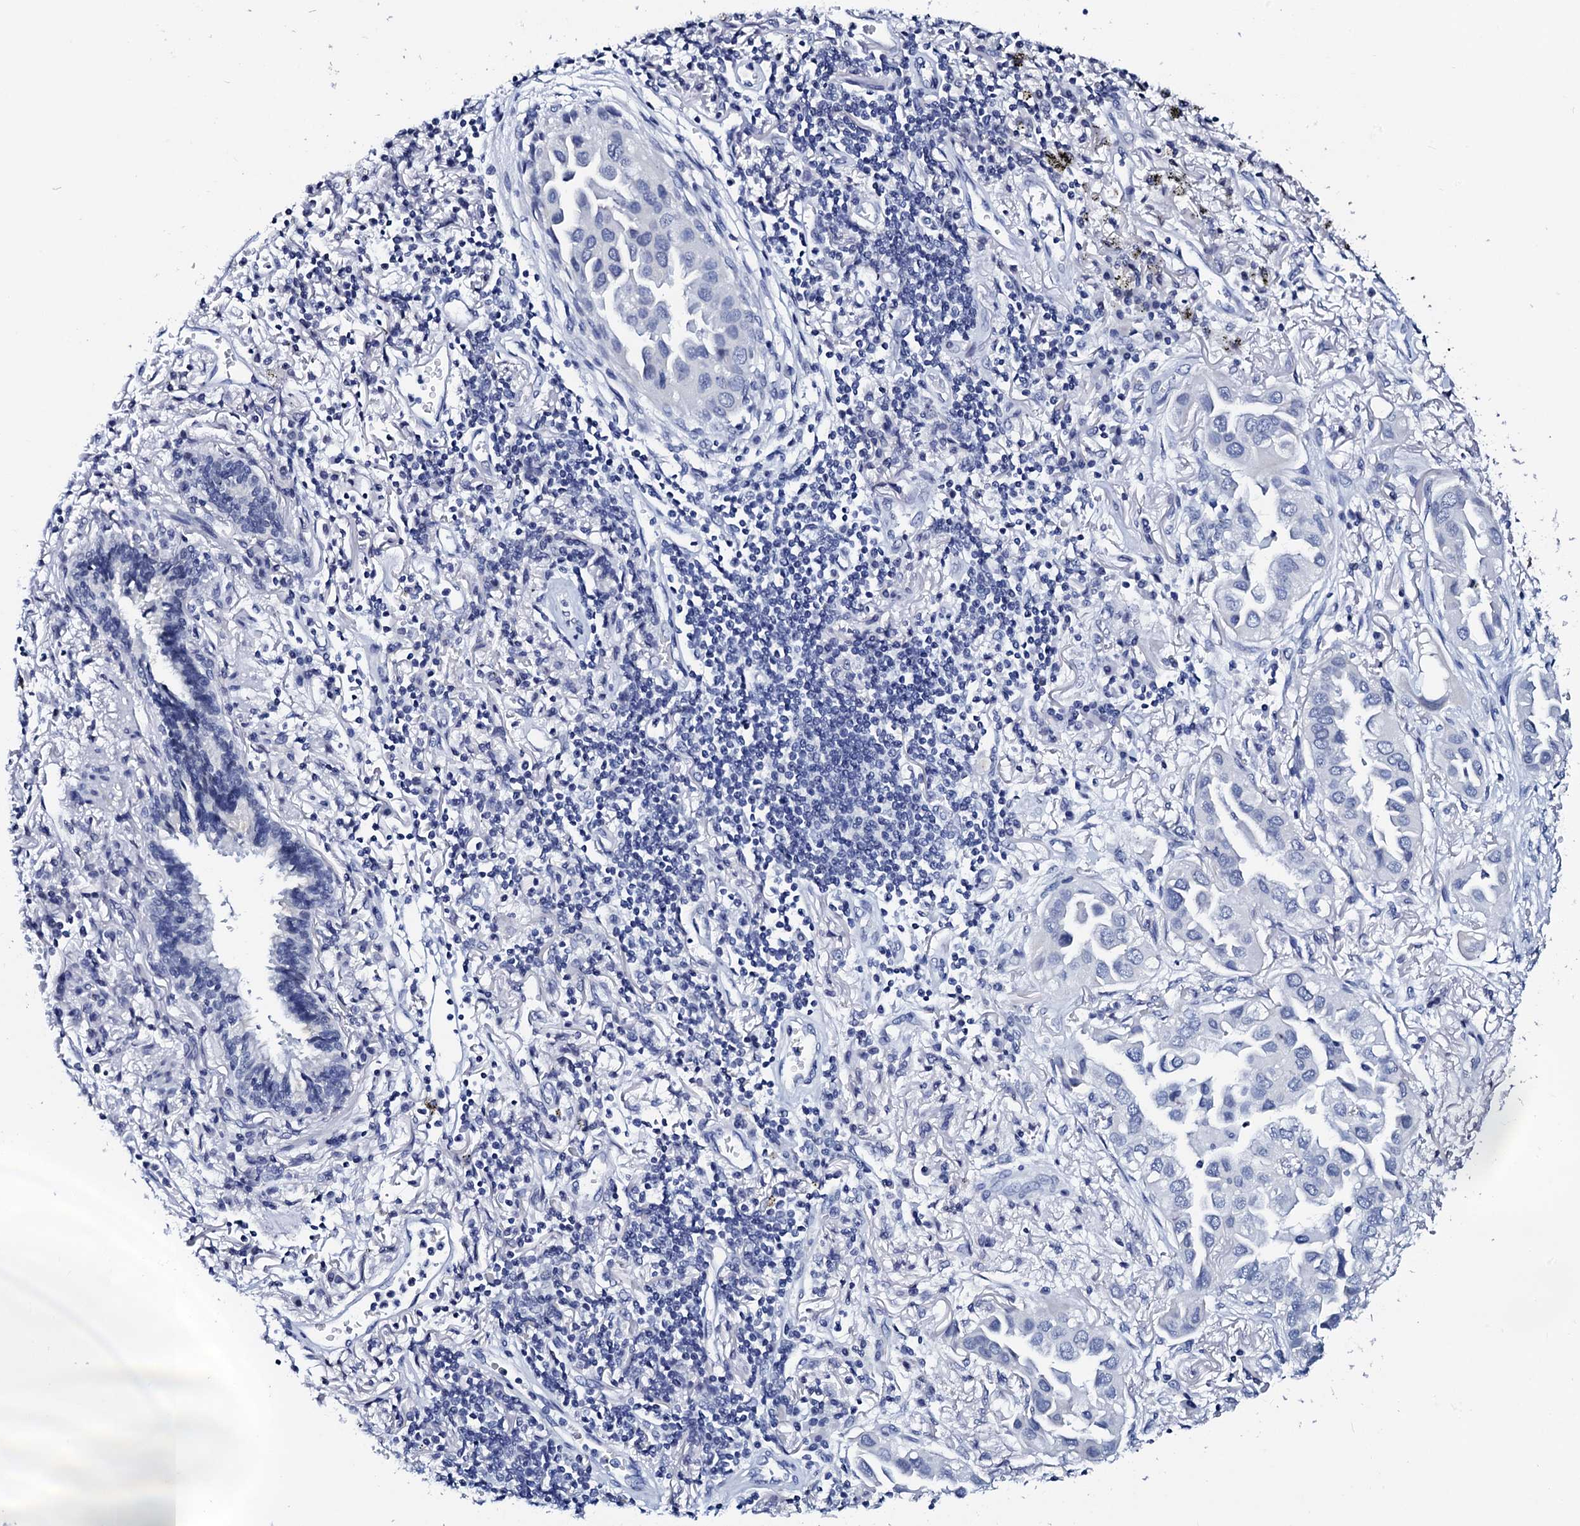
{"staining": {"intensity": "negative", "quantity": "none", "location": "none"}, "tissue": "lung cancer", "cell_type": "Tumor cells", "image_type": "cancer", "snomed": [{"axis": "morphology", "description": "Adenocarcinoma, NOS"}, {"axis": "topography", "description": "Lung"}], "caption": "Immunohistochemistry (IHC) micrograph of human lung cancer stained for a protein (brown), which displays no expression in tumor cells.", "gene": "SPATA19", "patient": {"sex": "female", "age": 76}}